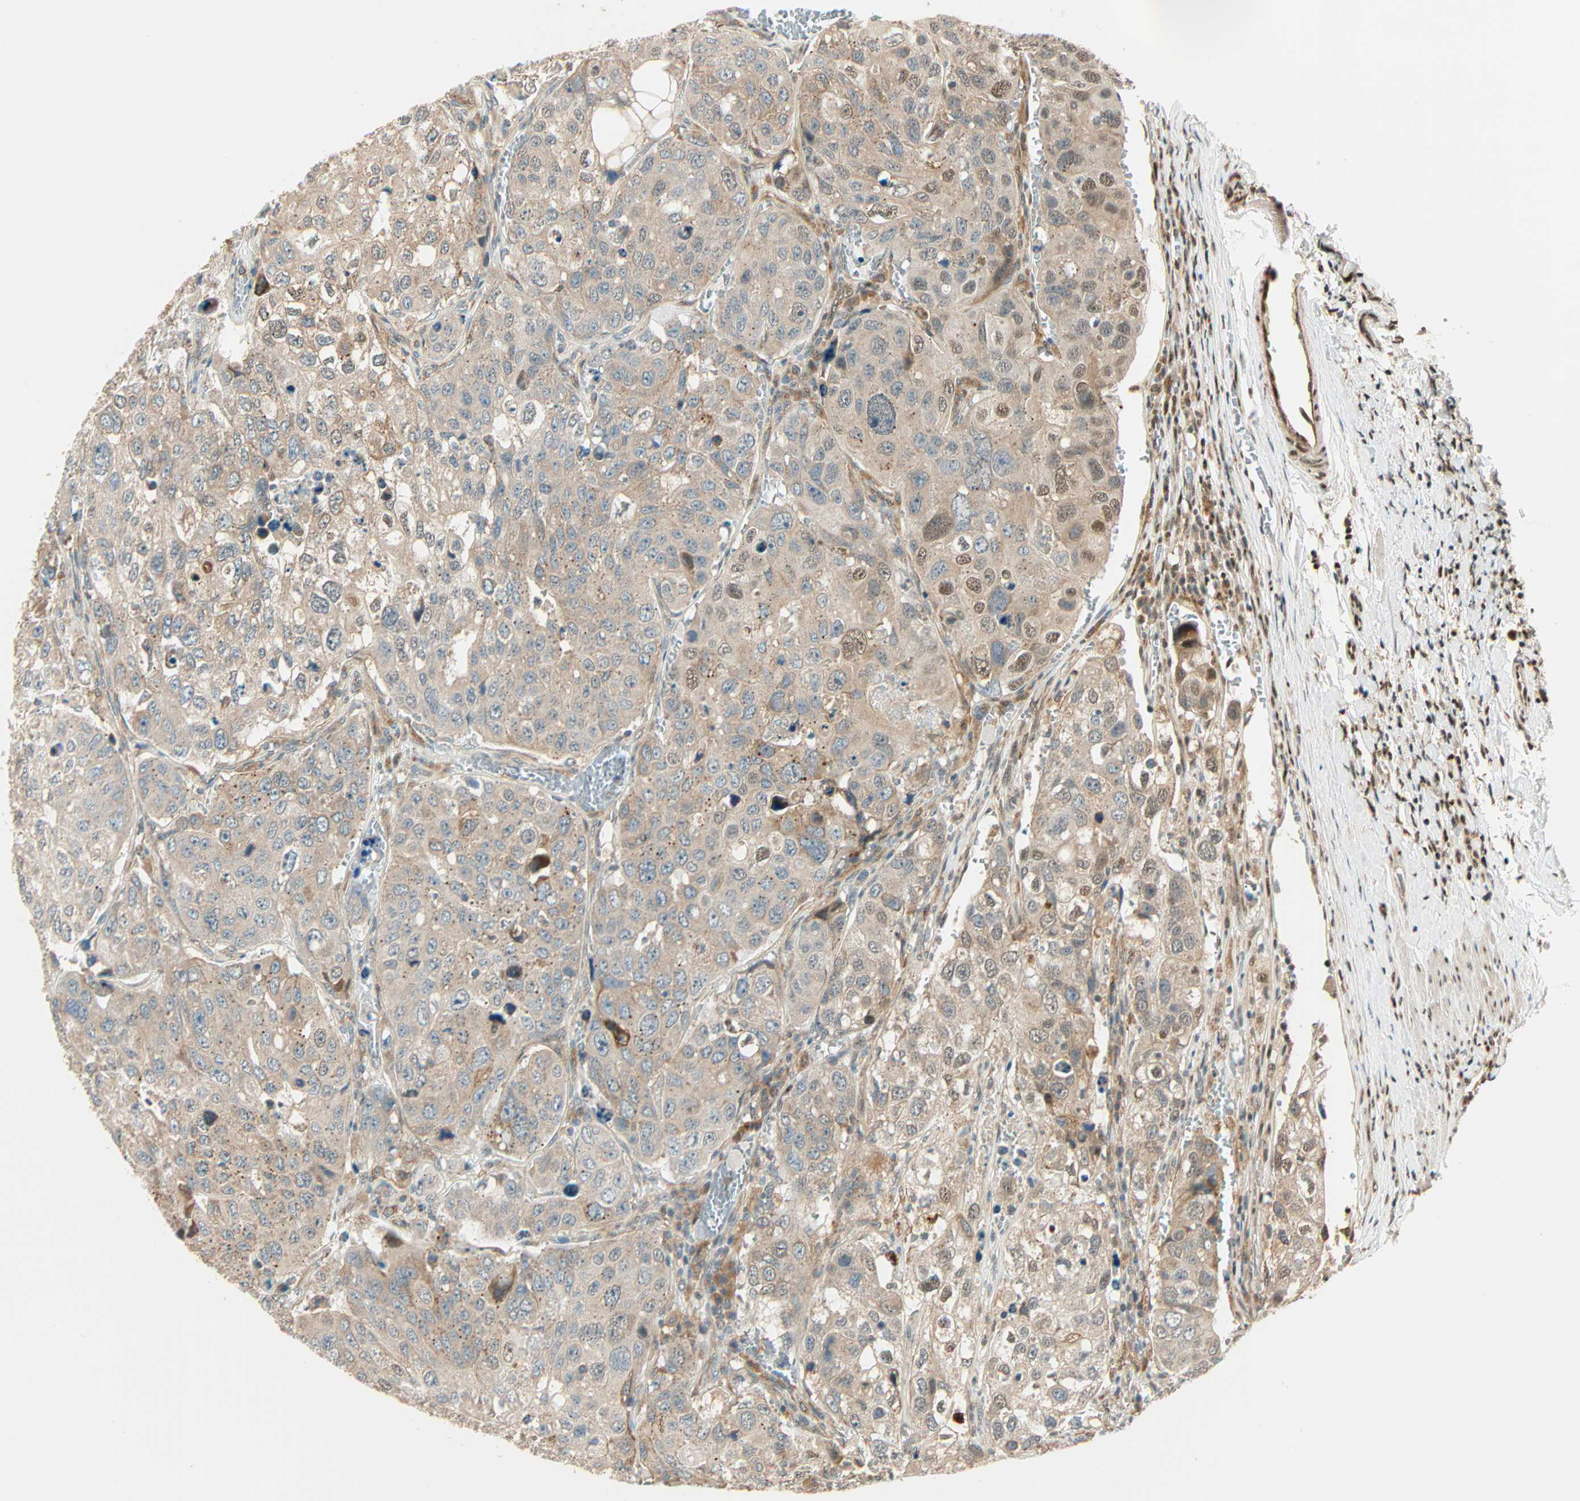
{"staining": {"intensity": "weak", "quantity": ">75%", "location": "cytoplasmic/membranous"}, "tissue": "urothelial cancer", "cell_type": "Tumor cells", "image_type": "cancer", "snomed": [{"axis": "morphology", "description": "Urothelial carcinoma, High grade"}, {"axis": "topography", "description": "Lymph node"}, {"axis": "topography", "description": "Urinary bladder"}], "caption": "Immunohistochemistry (IHC) micrograph of neoplastic tissue: high-grade urothelial carcinoma stained using immunohistochemistry (IHC) shows low levels of weak protein expression localized specifically in the cytoplasmic/membranous of tumor cells, appearing as a cytoplasmic/membranous brown color.", "gene": "PNPLA6", "patient": {"sex": "male", "age": 51}}